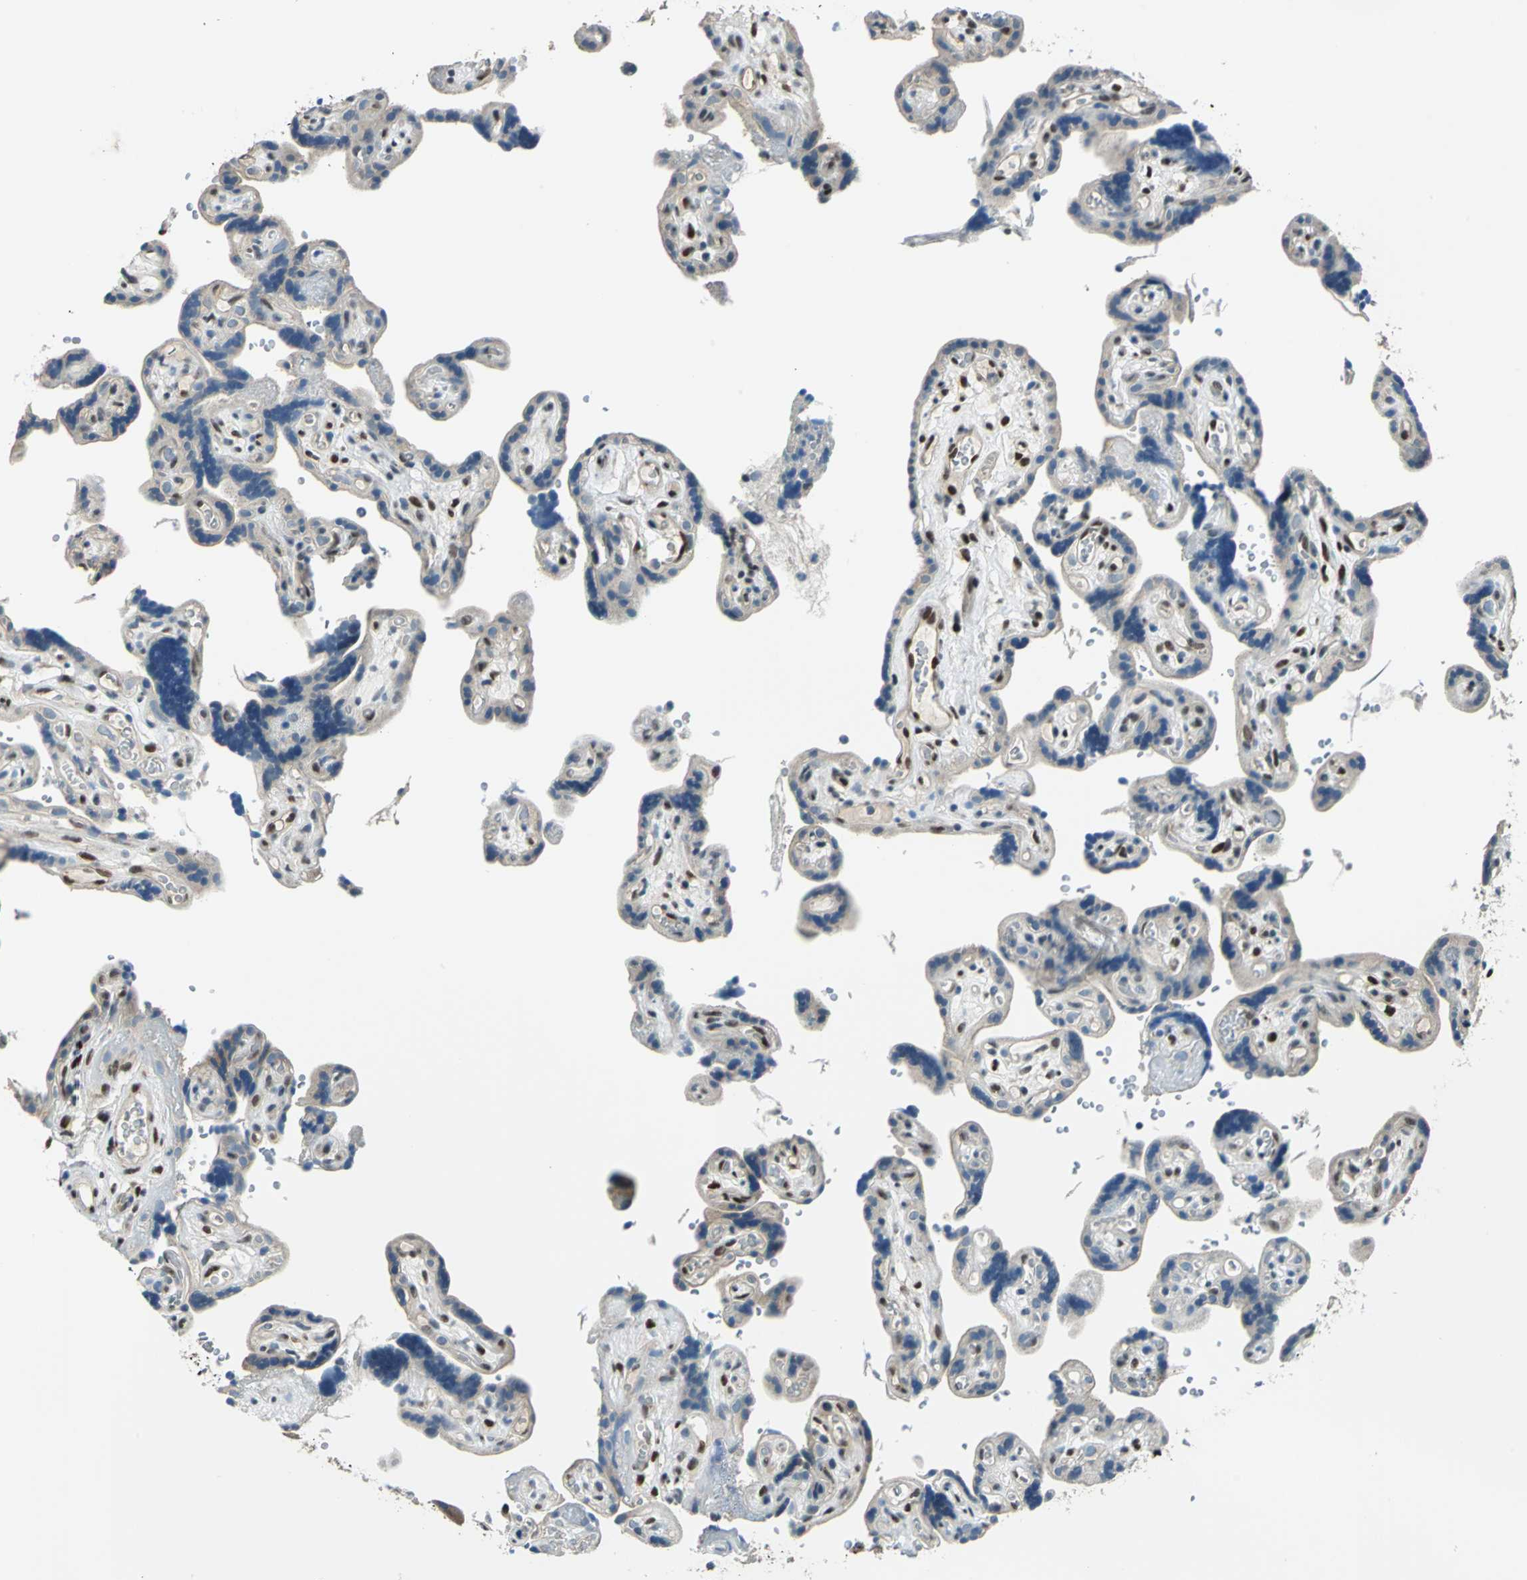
{"staining": {"intensity": "strong", "quantity": ">75%", "location": "cytoplasmic/membranous,nuclear"}, "tissue": "placenta", "cell_type": "Decidual cells", "image_type": "normal", "snomed": [{"axis": "morphology", "description": "Normal tissue, NOS"}, {"axis": "topography", "description": "Placenta"}], "caption": "Placenta was stained to show a protein in brown. There is high levels of strong cytoplasmic/membranous,nuclear positivity in approximately >75% of decidual cells. (IHC, brightfield microscopy, high magnification).", "gene": "NFIA", "patient": {"sex": "female", "age": 30}}